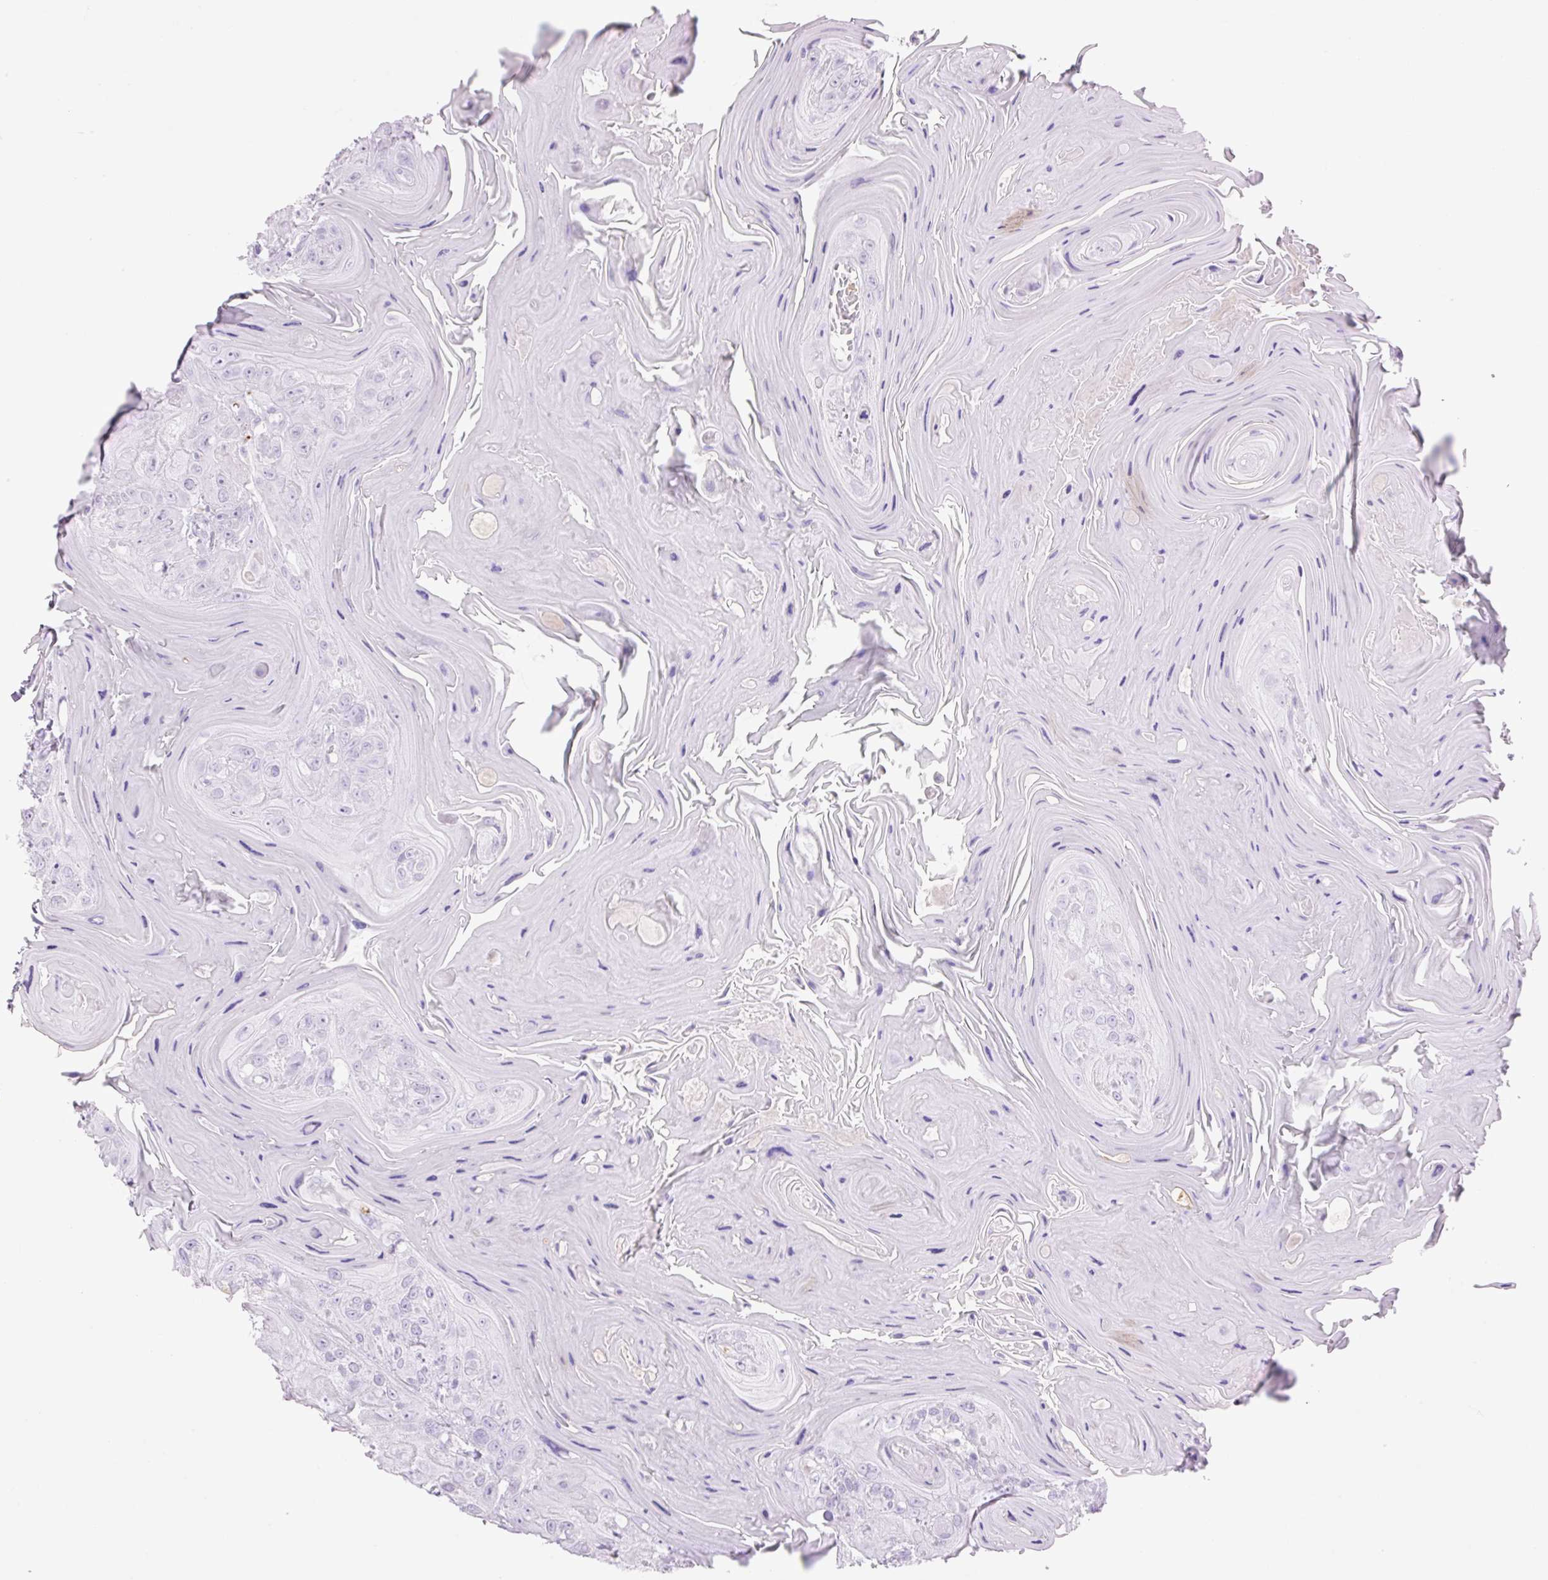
{"staining": {"intensity": "negative", "quantity": "none", "location": "none"}, "tissue": "head and neck cancer", "cell_type": "Tumor cells", "image_type": "cancer", "snomed": [{"axis": "morphology", "description": "Squamous cell carcinoma, NOS"}, {"axis": "topography", "description": "Head-Neck"}], "caption": "Tumor cells are negative for protein expression in human head and neck squamous cell carcinoma. (DAB (3,3'-diaminobenzidine) immunohistochemistry (IHC) visualized using brightfield microscopy, high magnification).", "gene": "LYZ", "patient": {"sex": "female", "age": 59}}